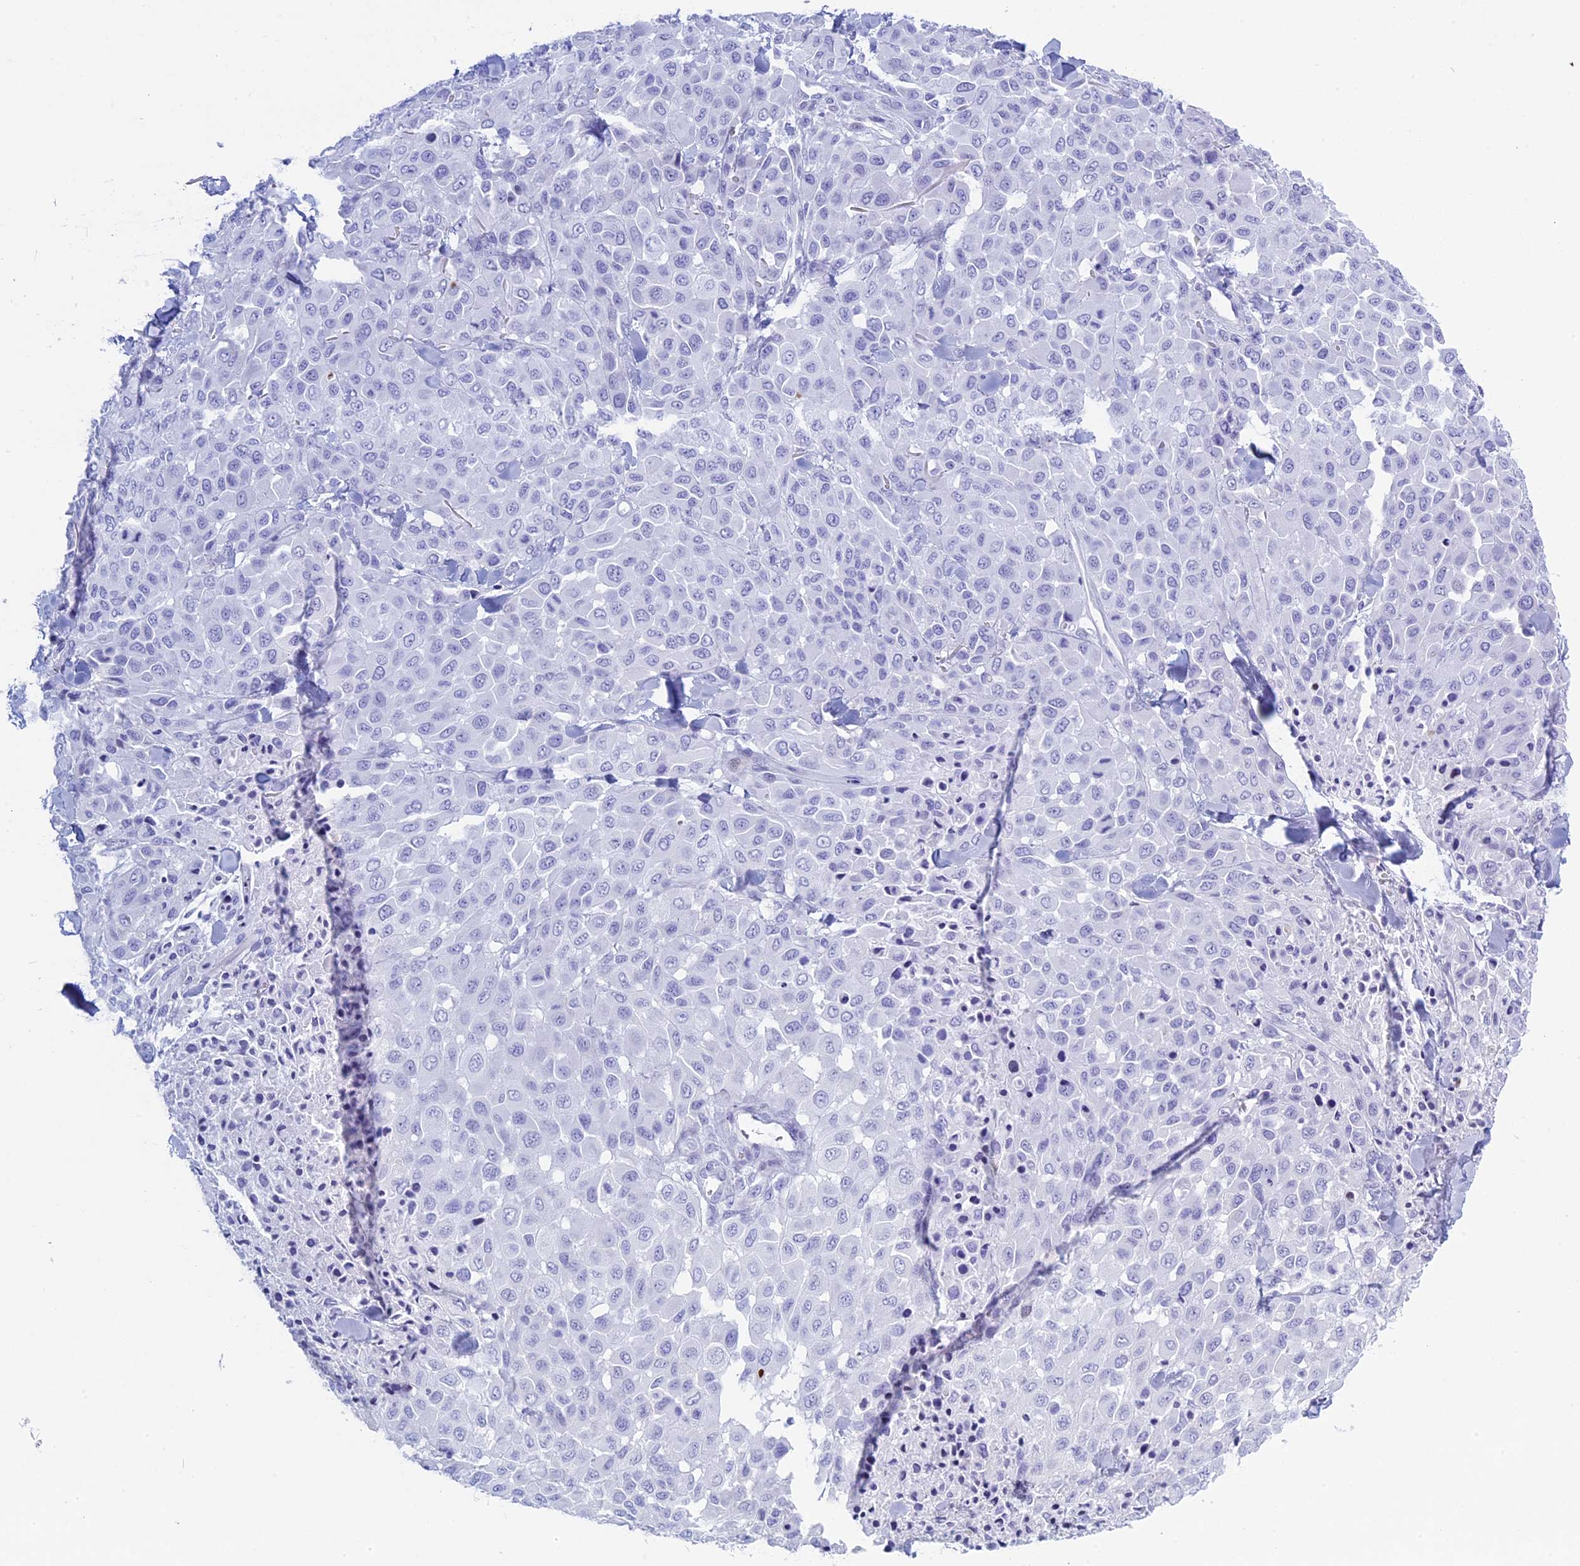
{"staining": {"intensity": "negative", "quantity": "none", "location": "none"}, "tissue": "melanoma", "cell_type": "Tumor cells", "image_type": "cancer", "snomed": [{"axis": "morphology", "description": "Malignant melanoma, Metastatic site"}, {"axis": "topography", "description": "Skin"}], "caption": "Photomicrograph shows no significant protein positivity in tumor cells of melanoma.", "gene": "KCTD21", "patient": {"sex": "female", "age": 81}}